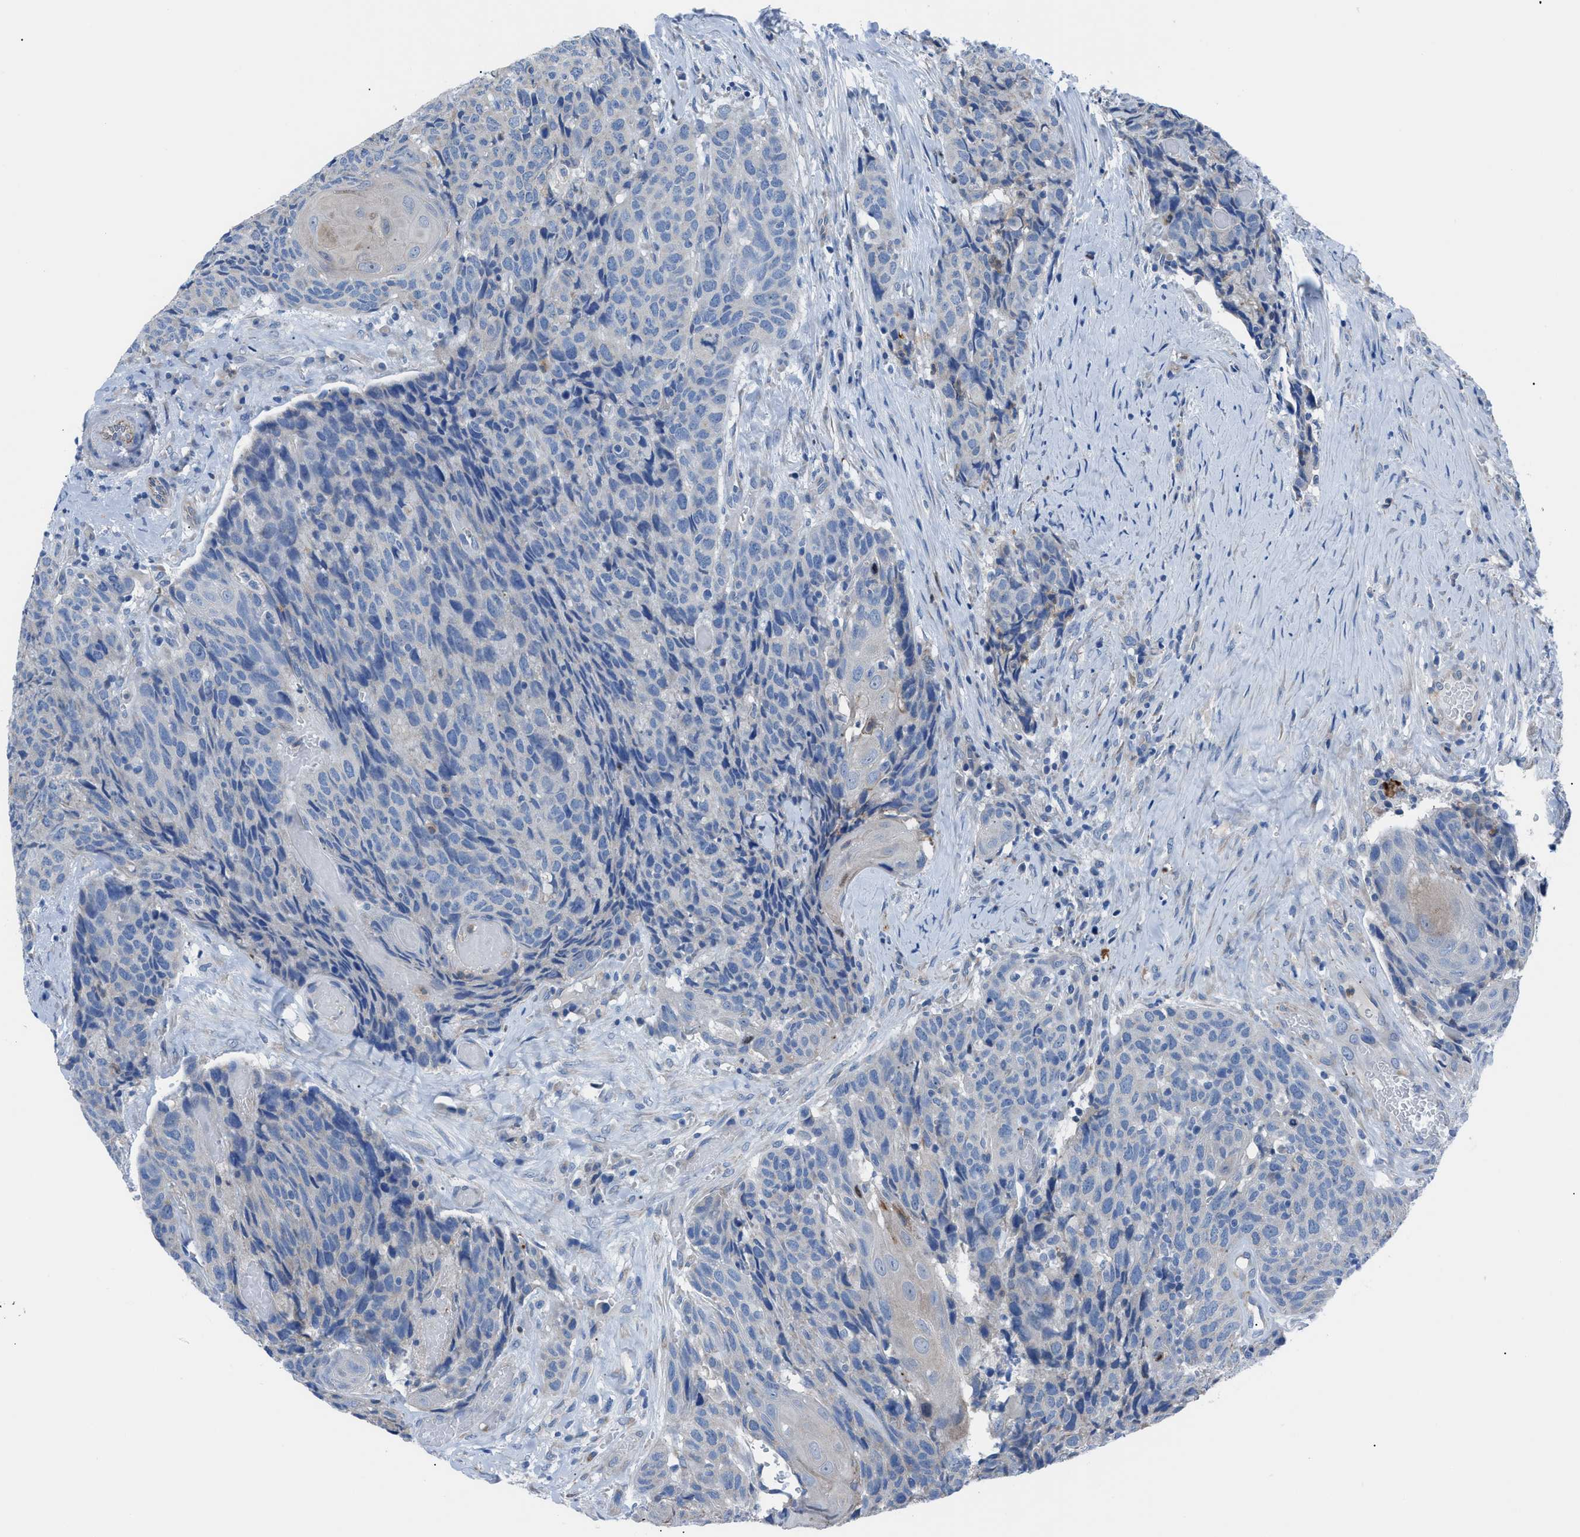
{"staining": {"intensity": "negative", "quantity": "none", "location": "none"}, "tissue": "head and neck cancer", "cell_type": "Tumor cells", "image_type": "cancer", "snomed": [{"axis": "morphology", "description": "Squamous cell carcinoma, NOS"}, {"axis": "topography", "description": "Head-Neck"}], "caption": "This is an IHC micrograph of human head and neck cancer. There is no positivity in tumor cells.", "gene": "ITPR1", "patient": {"sex": "male", "age": 66}}